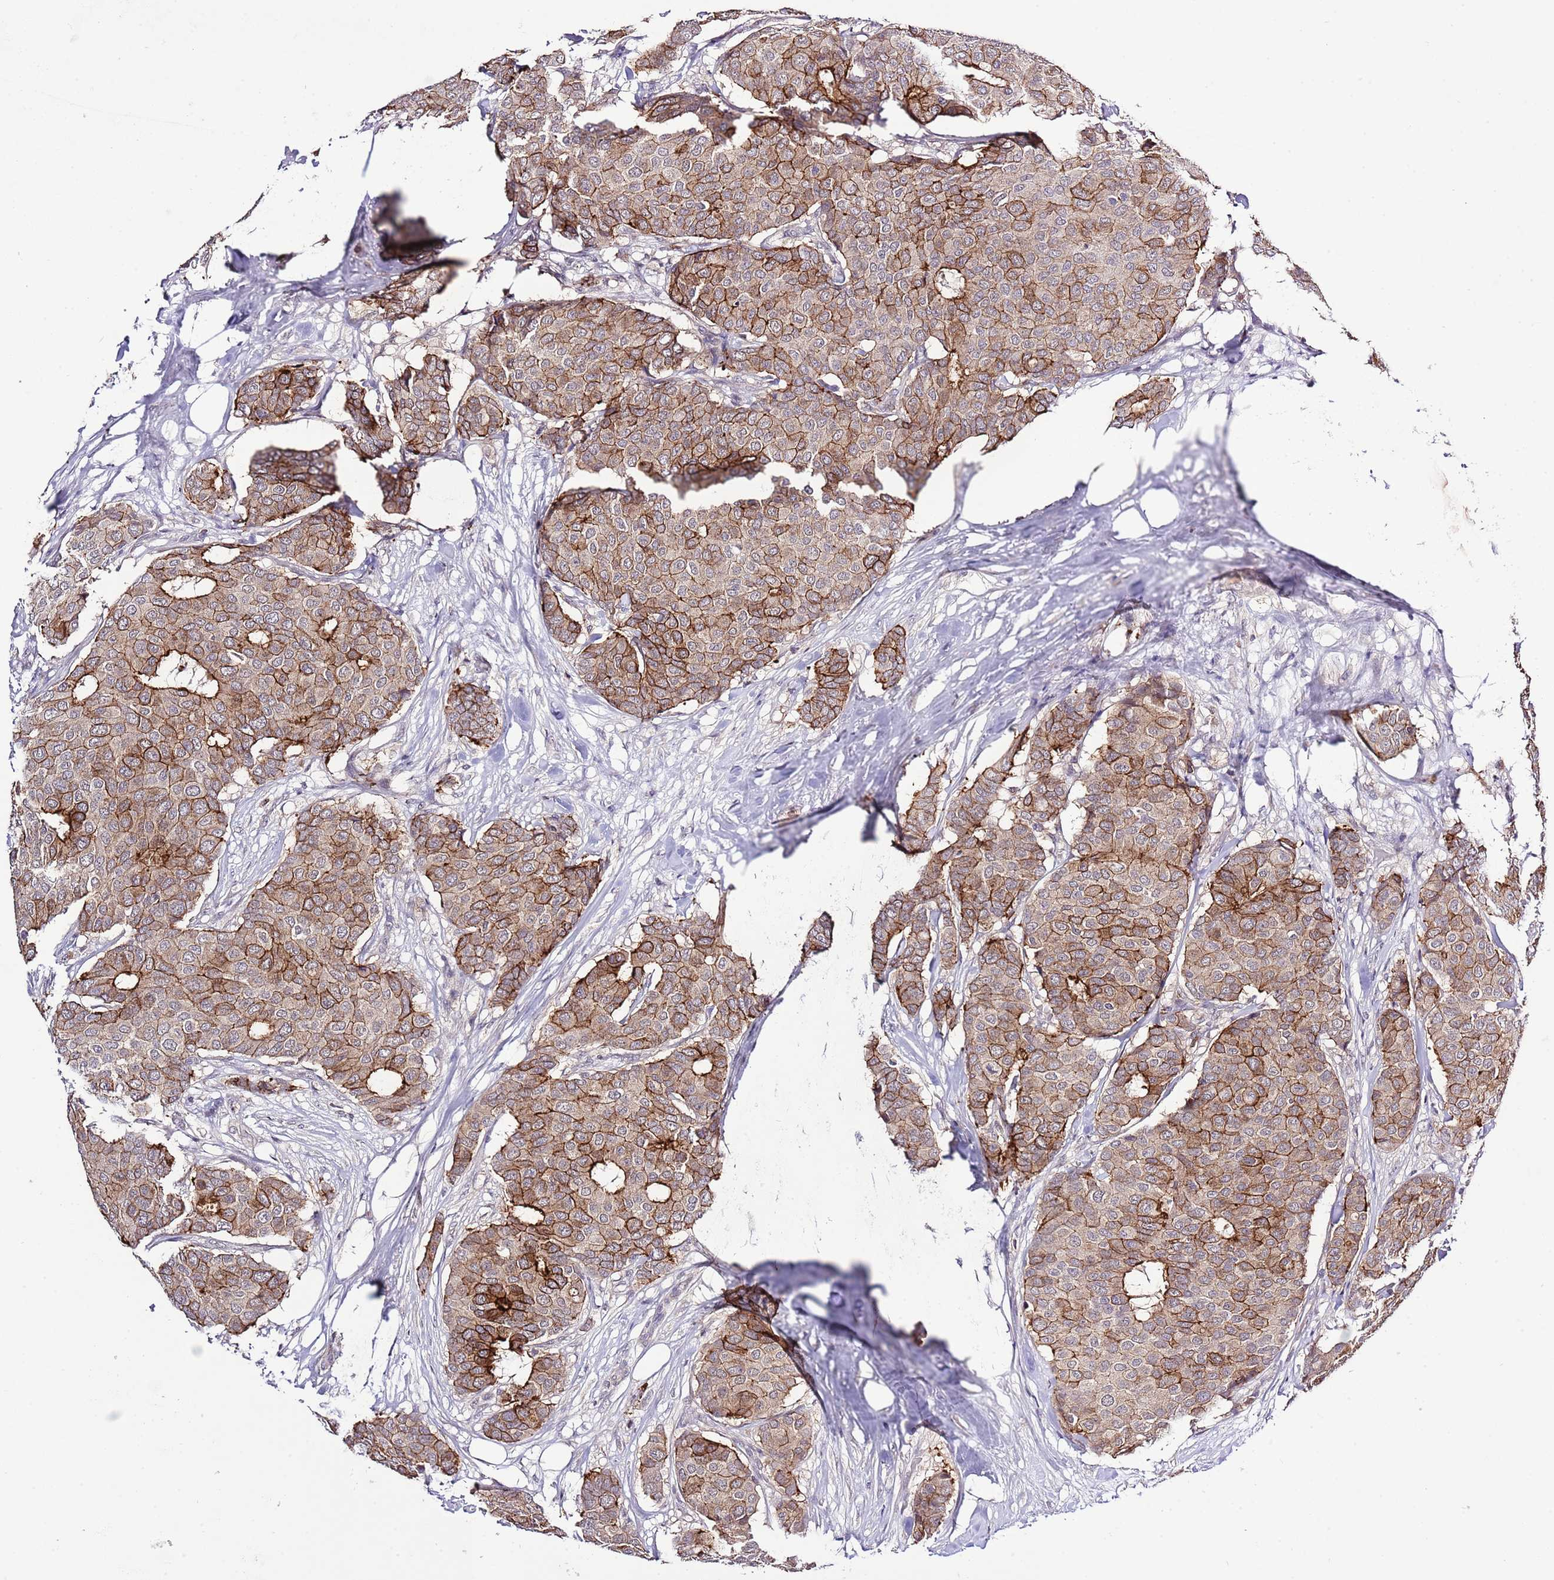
{"staining": {"intensity": "strong", "quantity": "25%-75%", "location": "cytoplasmic/membranous"}, "tissue": "breast cancer", "cell_type": "Tumor cells", "image_type": "cancer", "snomed": [{"axis": "morphology", "description": "Duct carcinoma"}, {"axis": "topography", "description": "Breast"}], "caption": "This is an image of immunohistochemistry staining of infiltrating ductal carcinoma (breast), which shows strong staining in the cytoplasmic/membranous of tumor cells.", "gene": "EFHD1", "patient": {"sex": "female", "age": 75}}